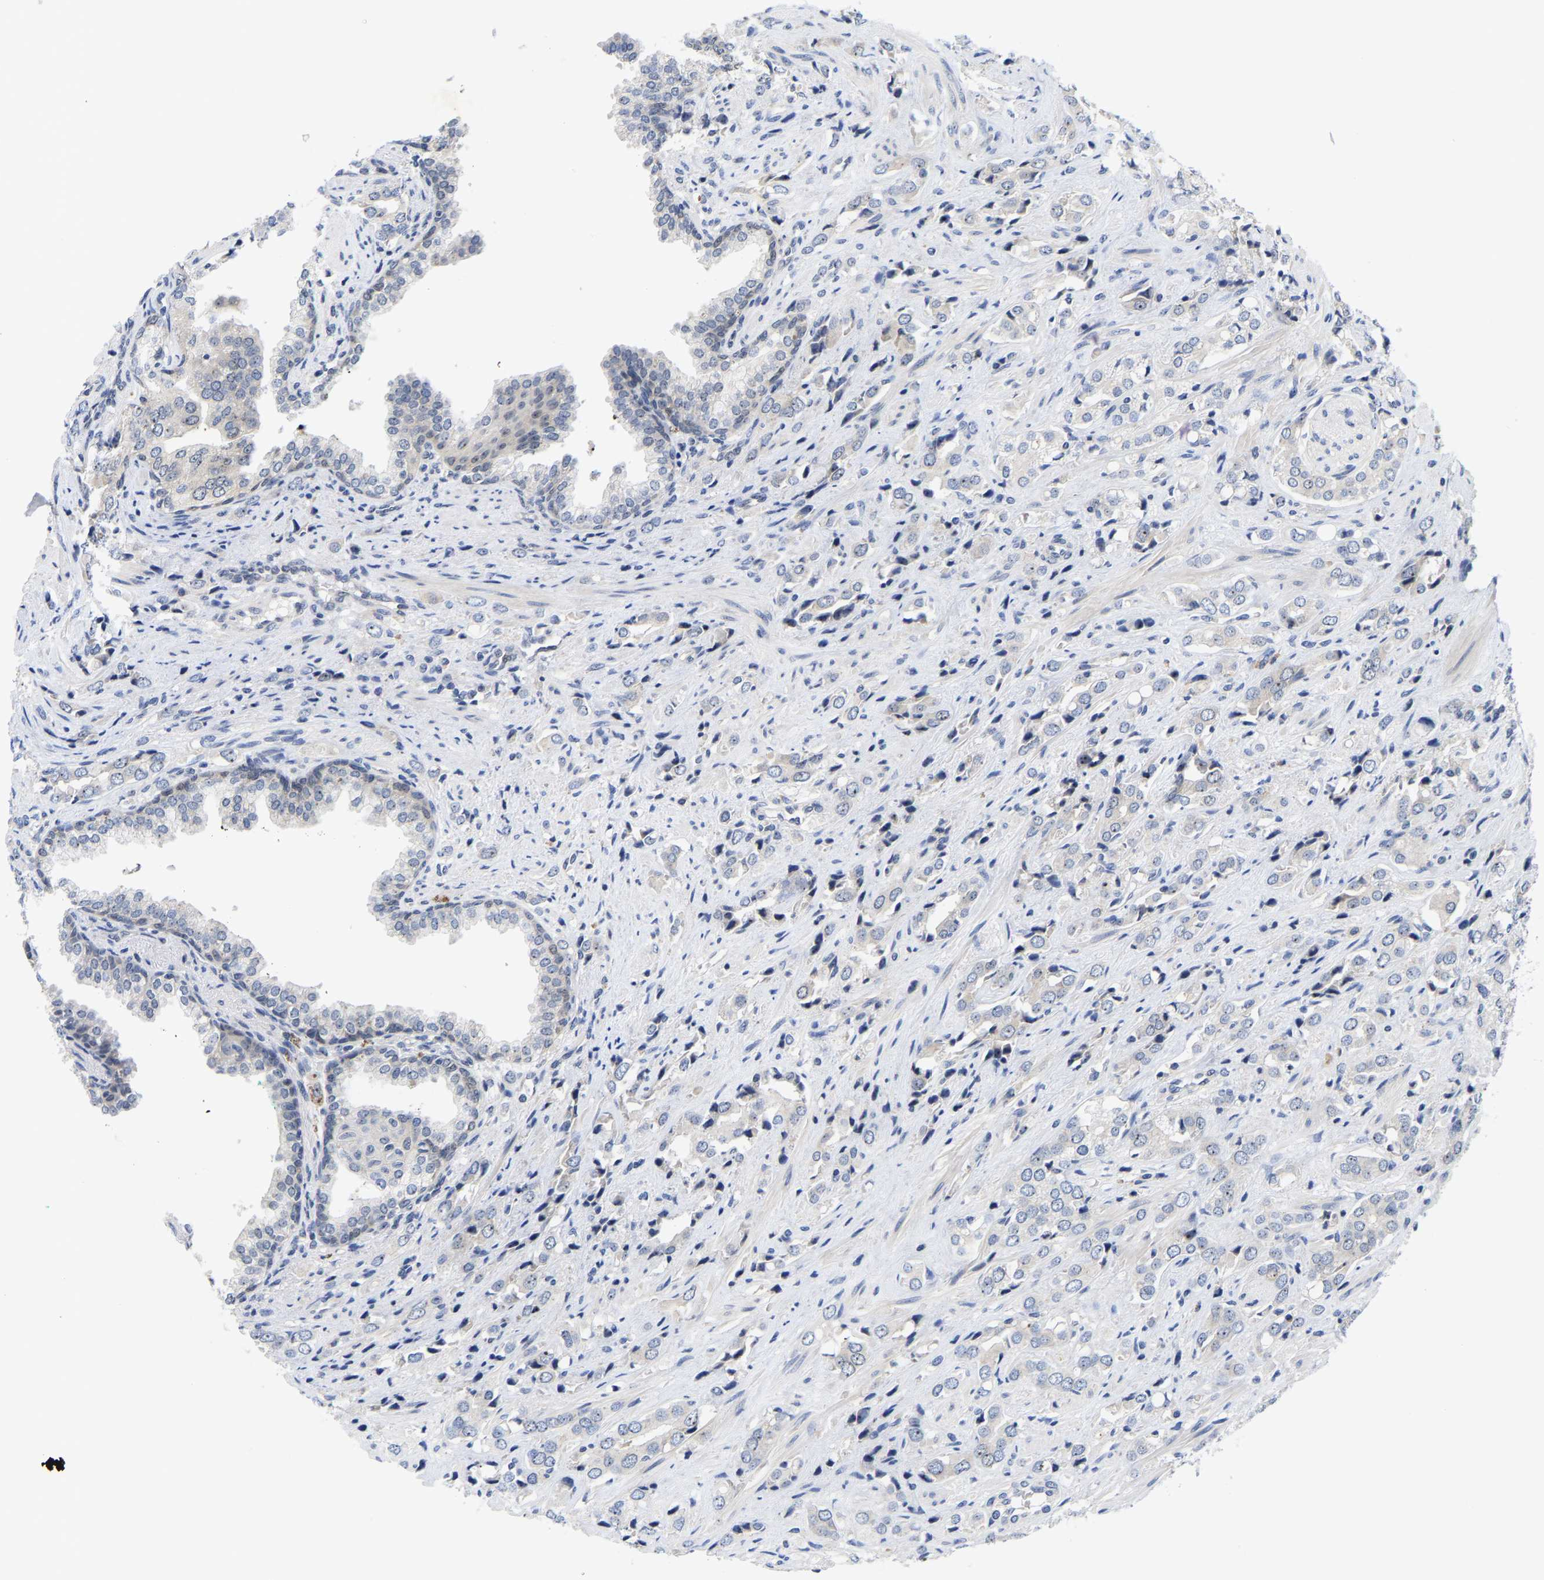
{"staining": {"intensity": "negative", "quantity": "none", "location": "none"}, "tissue": "prostate cancer", "cell_type": "Tumor cells", "image_type": "cancer", "snomed": [{"axis": "morphology", "description": "Adenocarcinoma, High grade"}, {"axis": "topography", "description": "Prostate"}], "caption": "A high-resolution photomicrograph shows immunohistochemistry (IHC) staining of adenocarcinoma (high-grade) (prostate), which displays no significant positivity in tumor cells.", "gene": "NLE1", "patient": {"sex": "male", "age": 52}}